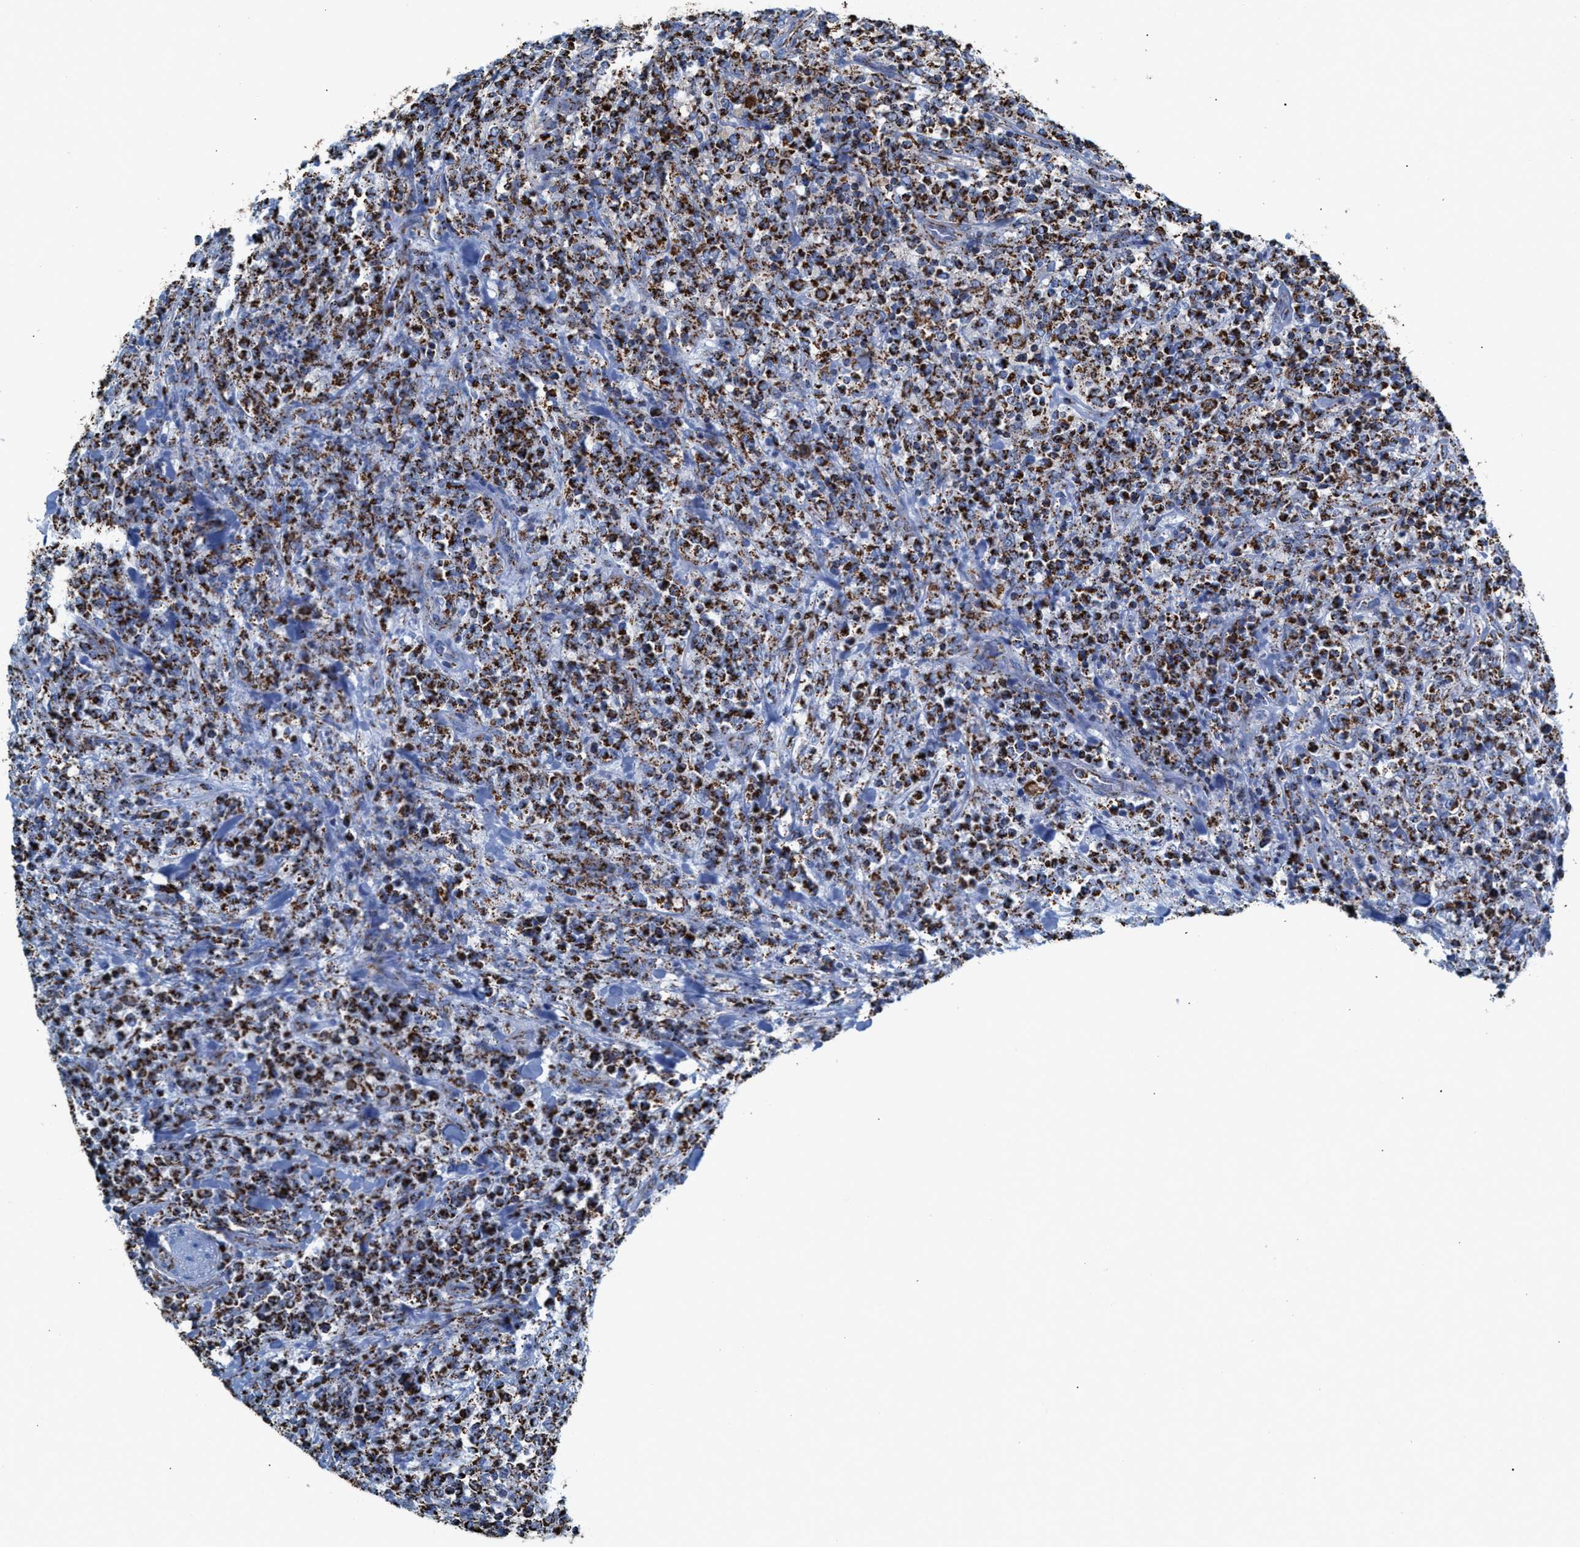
{"staining": {"intensity": "moderate", "quantity": ">75%", "location": "cytoplasmic/membranous"}, "tissue": "lymphoma", "cell_type": "Tumor cells", "image_type": "cancer", "snomed": [{"axis": "morphology", "description": "Malignant lymphoma, non-Hodgkin's type, High grade"}, {"axis": "topography", "description": "Soft tissue"}], "caption": "A micrograph showing moderate cytoplasmic/membranous expression in approximately >75% of tumor cells in lymphoma, as visualized by brown immunohistochemical staining.", "gene": "ECHS1", "patient": {"sex": "male", "age": 18}}